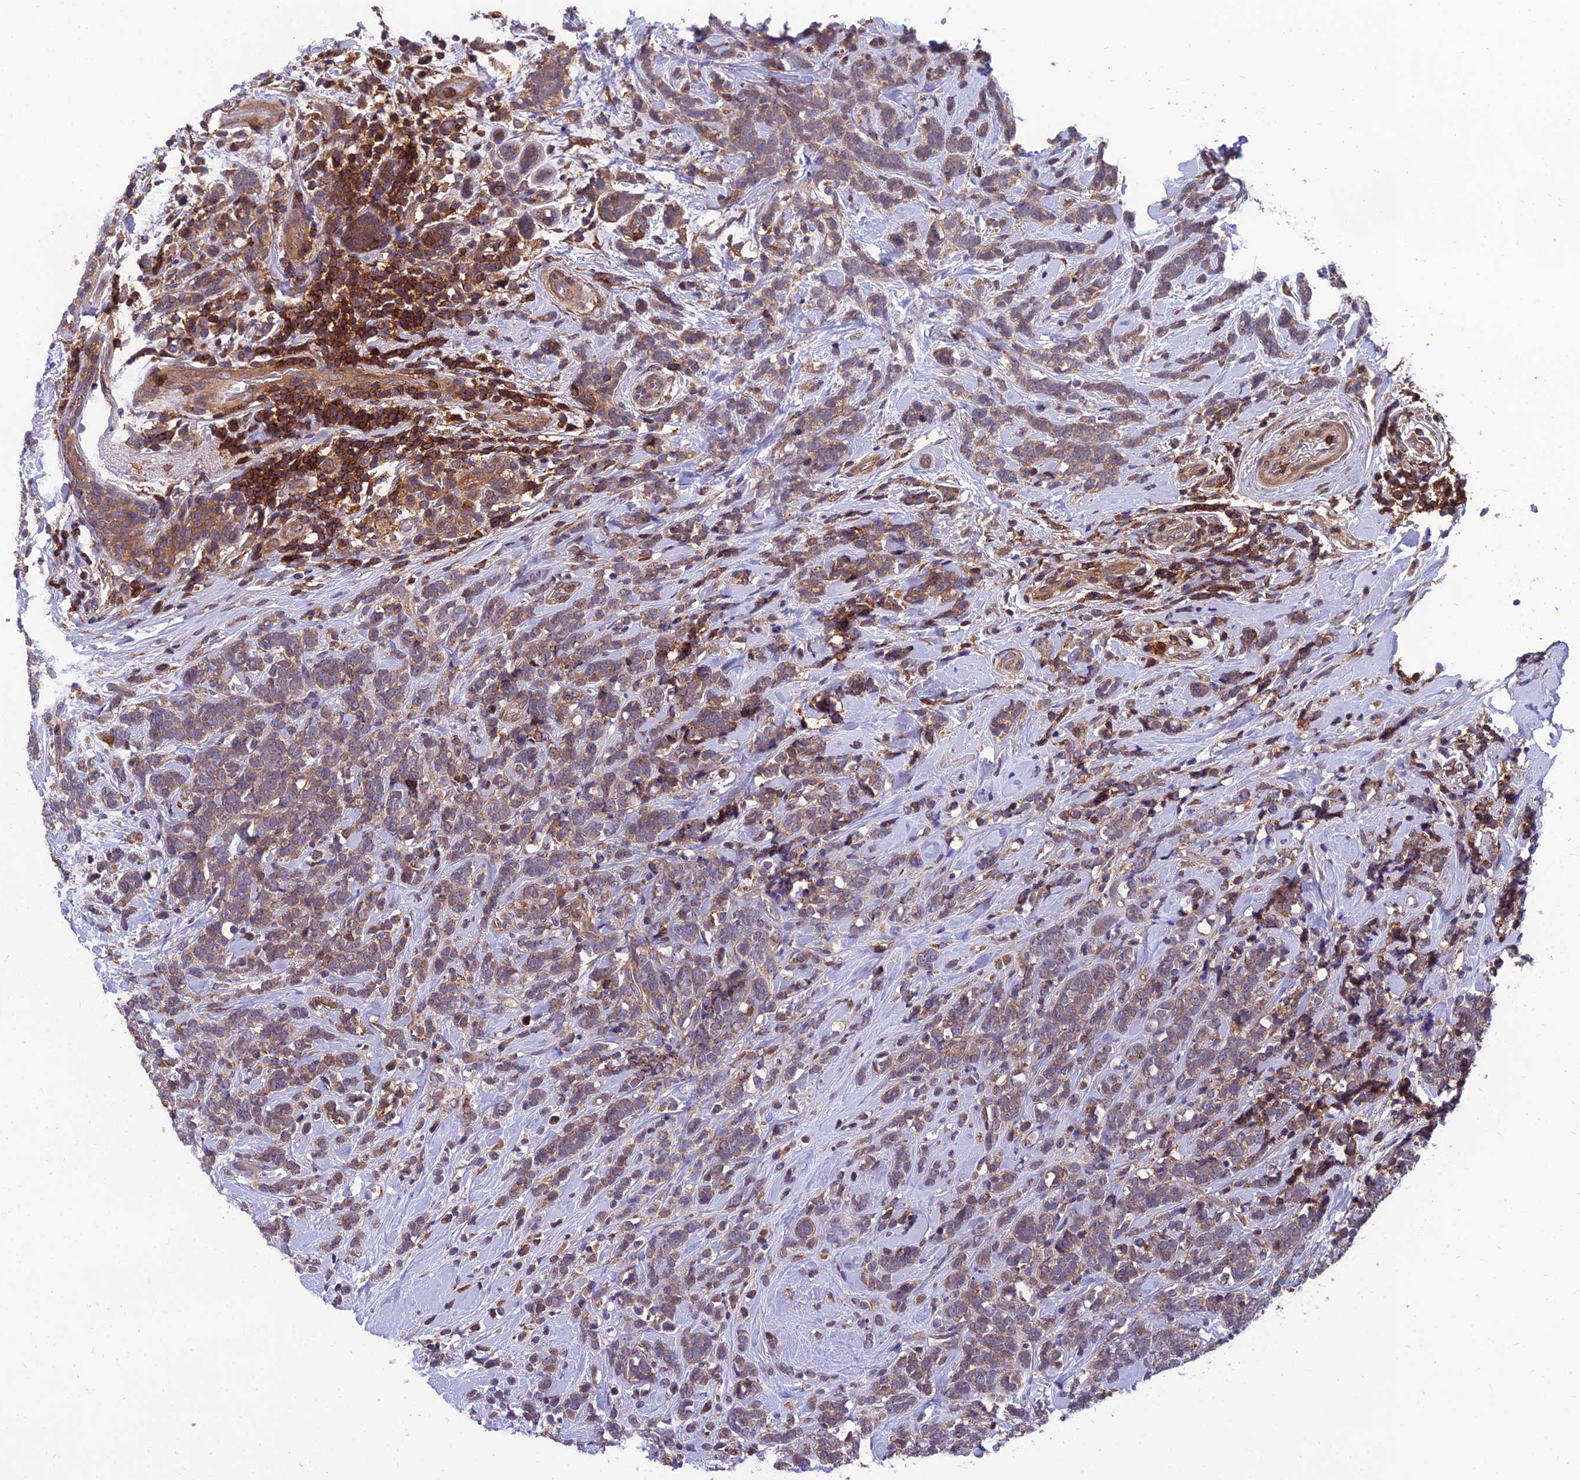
{"staining": {"intensity": "weak", "quantity": ">75%", "location": "cytoplasmic/membranous"}, "tissue": "breast cancer", "cell_type": "Tumor cells", "image_type": "cancer", "snomed": [{"axis": "morphology", "description": "Lobular carcinoma"}, {"axis": "topography", "description": "Breast"}], "caption": "Immunohistochemical staining of breast cancer displays low levels of weak cytoplasmic/membranous positivity in approximately >75% of tumor cells. (DAB = brown stain, brightfield microscopy at high magnification).", "gene": "UMAD1", "patient": {"sex": "female", "age": 58}}